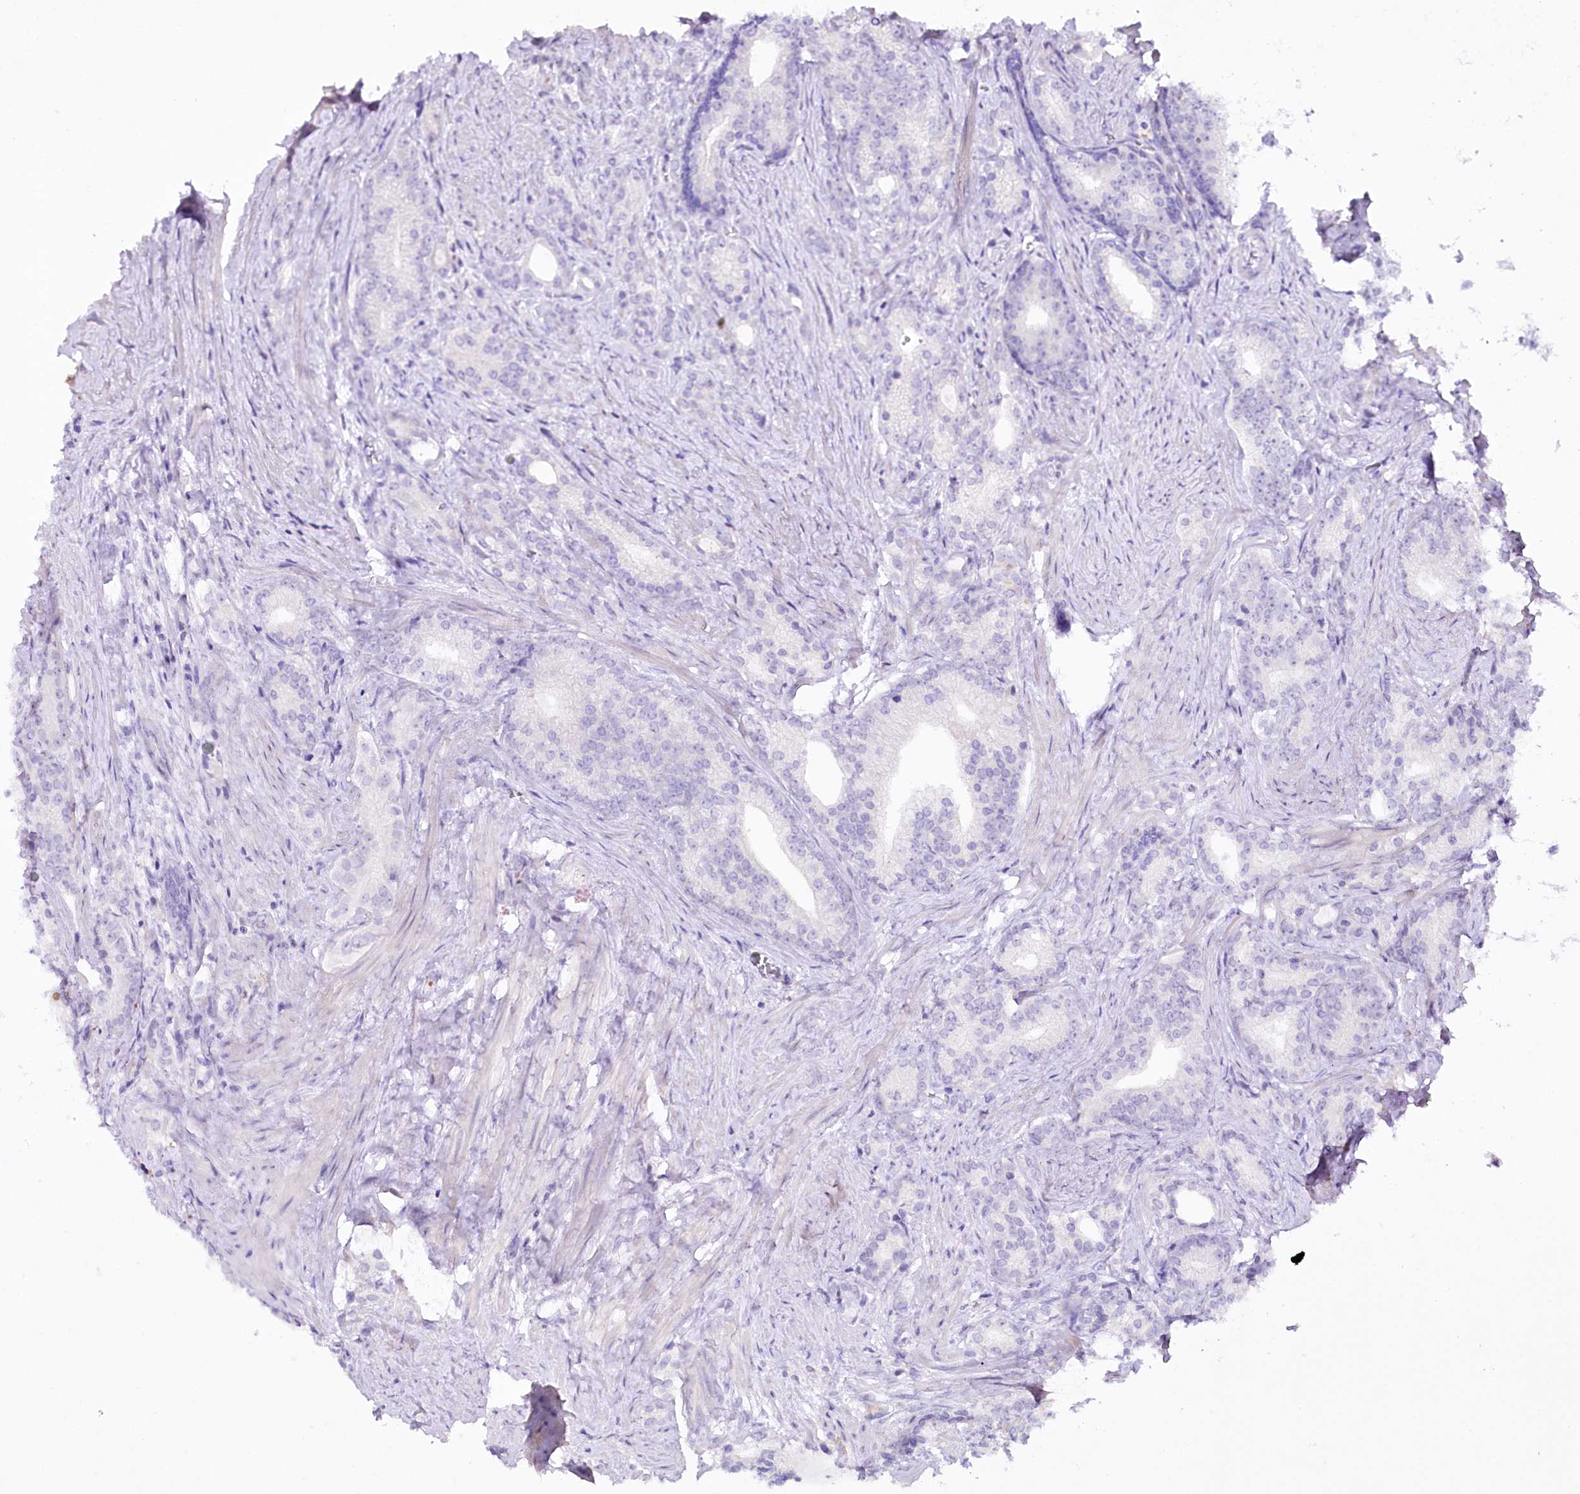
{"staining": {"intensity": "negative", "quantity": "none", "location": "none"}, "tissue": "prostate cancer", "cell_type": "Tumor cells", "image_type": "cancer", "snomed": [{"axis": "morphology", "description": "Adenocarcinoma, Low grade"}, {"axis": "topography", "description": "Prostate"}], "caption": "The micrograph reveals no significant staining in tumor cells of prostate low-grade adenocarcinoma.", "gene": "MYOZ1", "patient": {"sex": "male", "age": 71}}